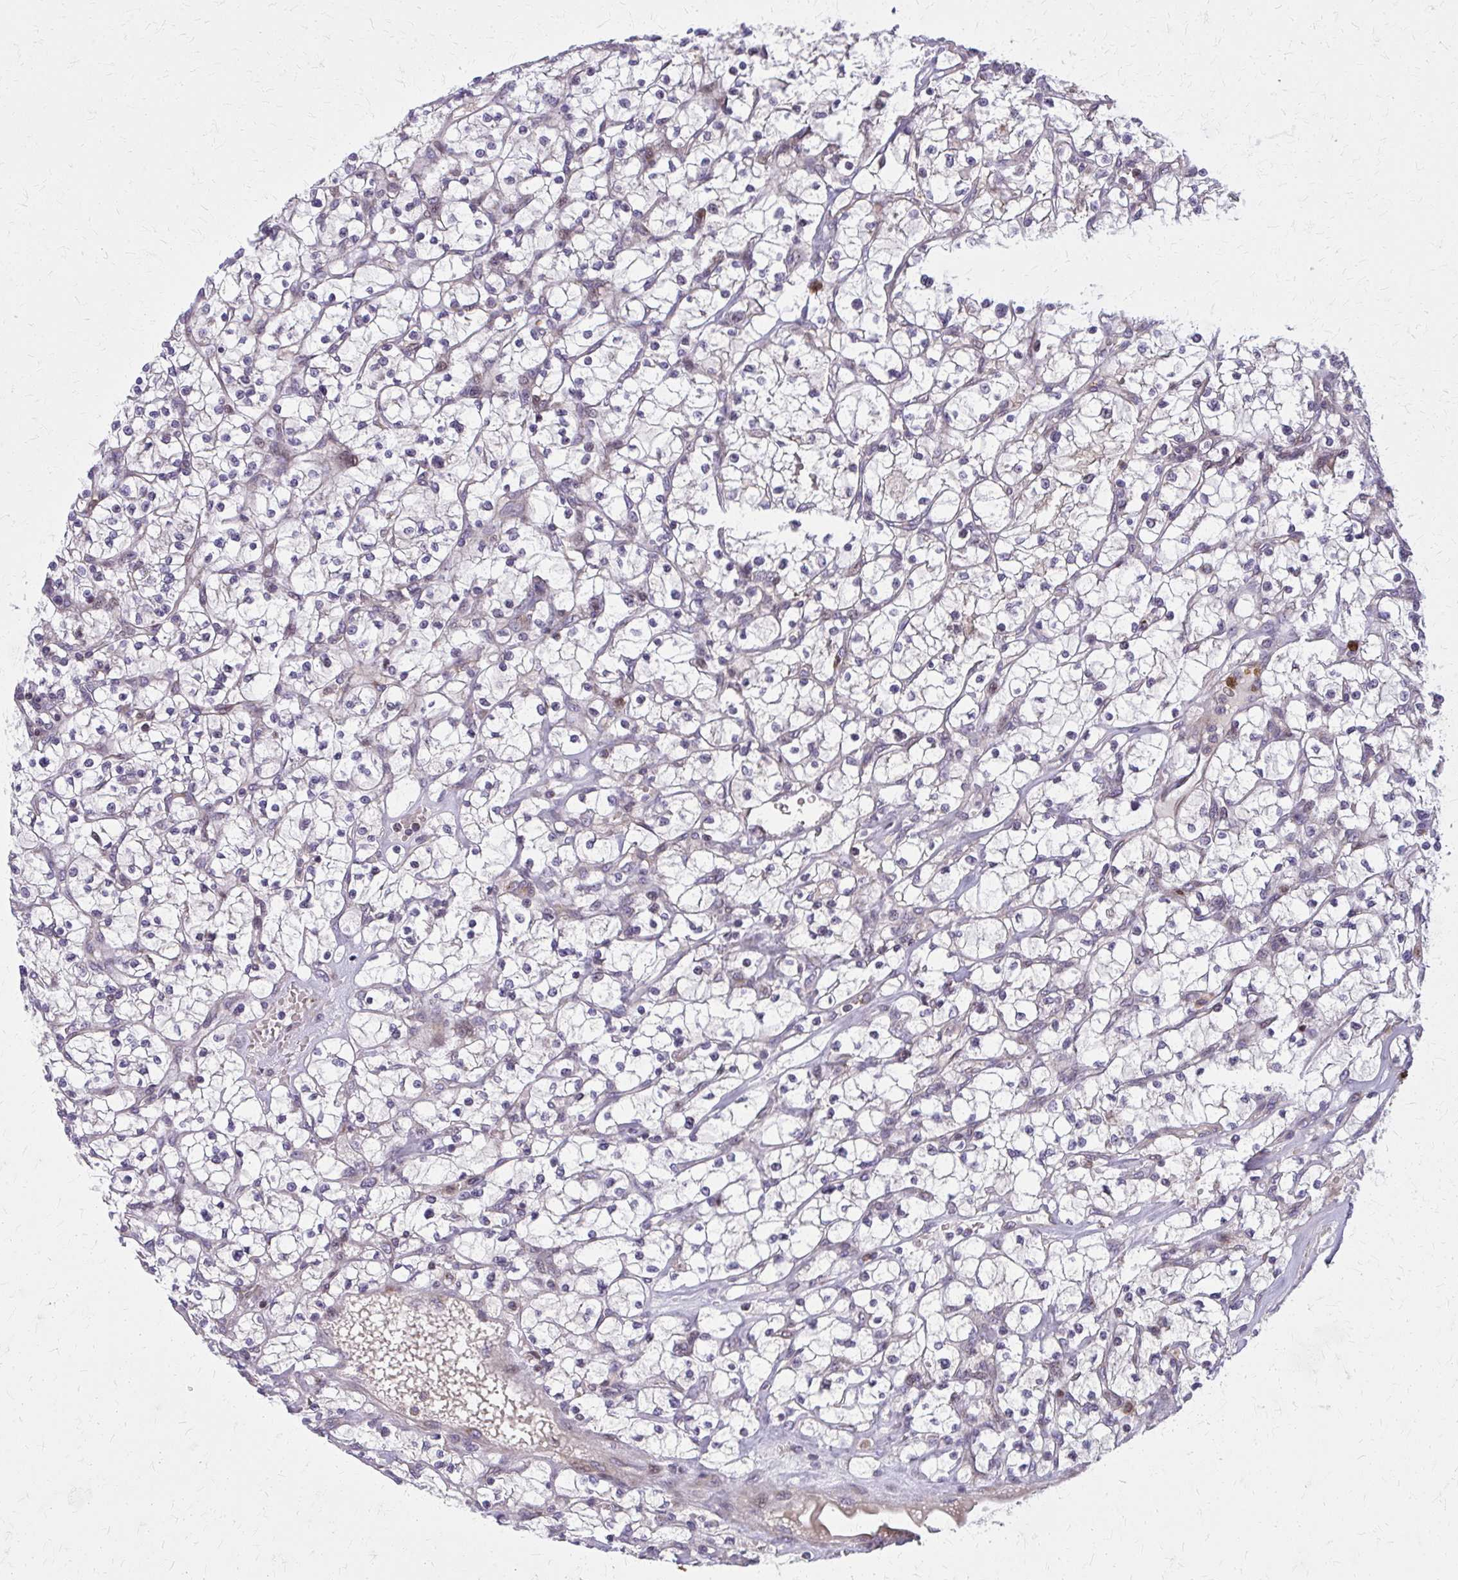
{"staining": {"intensity": "negative", "quantity": "none", "location": "none"}, "tissue": "renal cancer", "cell_type": "Tumor cells", "image_type": "cancer", "snomed": [{"axis": "morphology", "description": "Adenocarcinoma, NOS"}, {"axis": "topography", "description": "Kidney"}], "caption": "Tumor cells are negative for protein expression in human renal cancer (adenocarcinoma).", "gene": "MCCC1", "patient": {"sex": "female", "age": 64}}